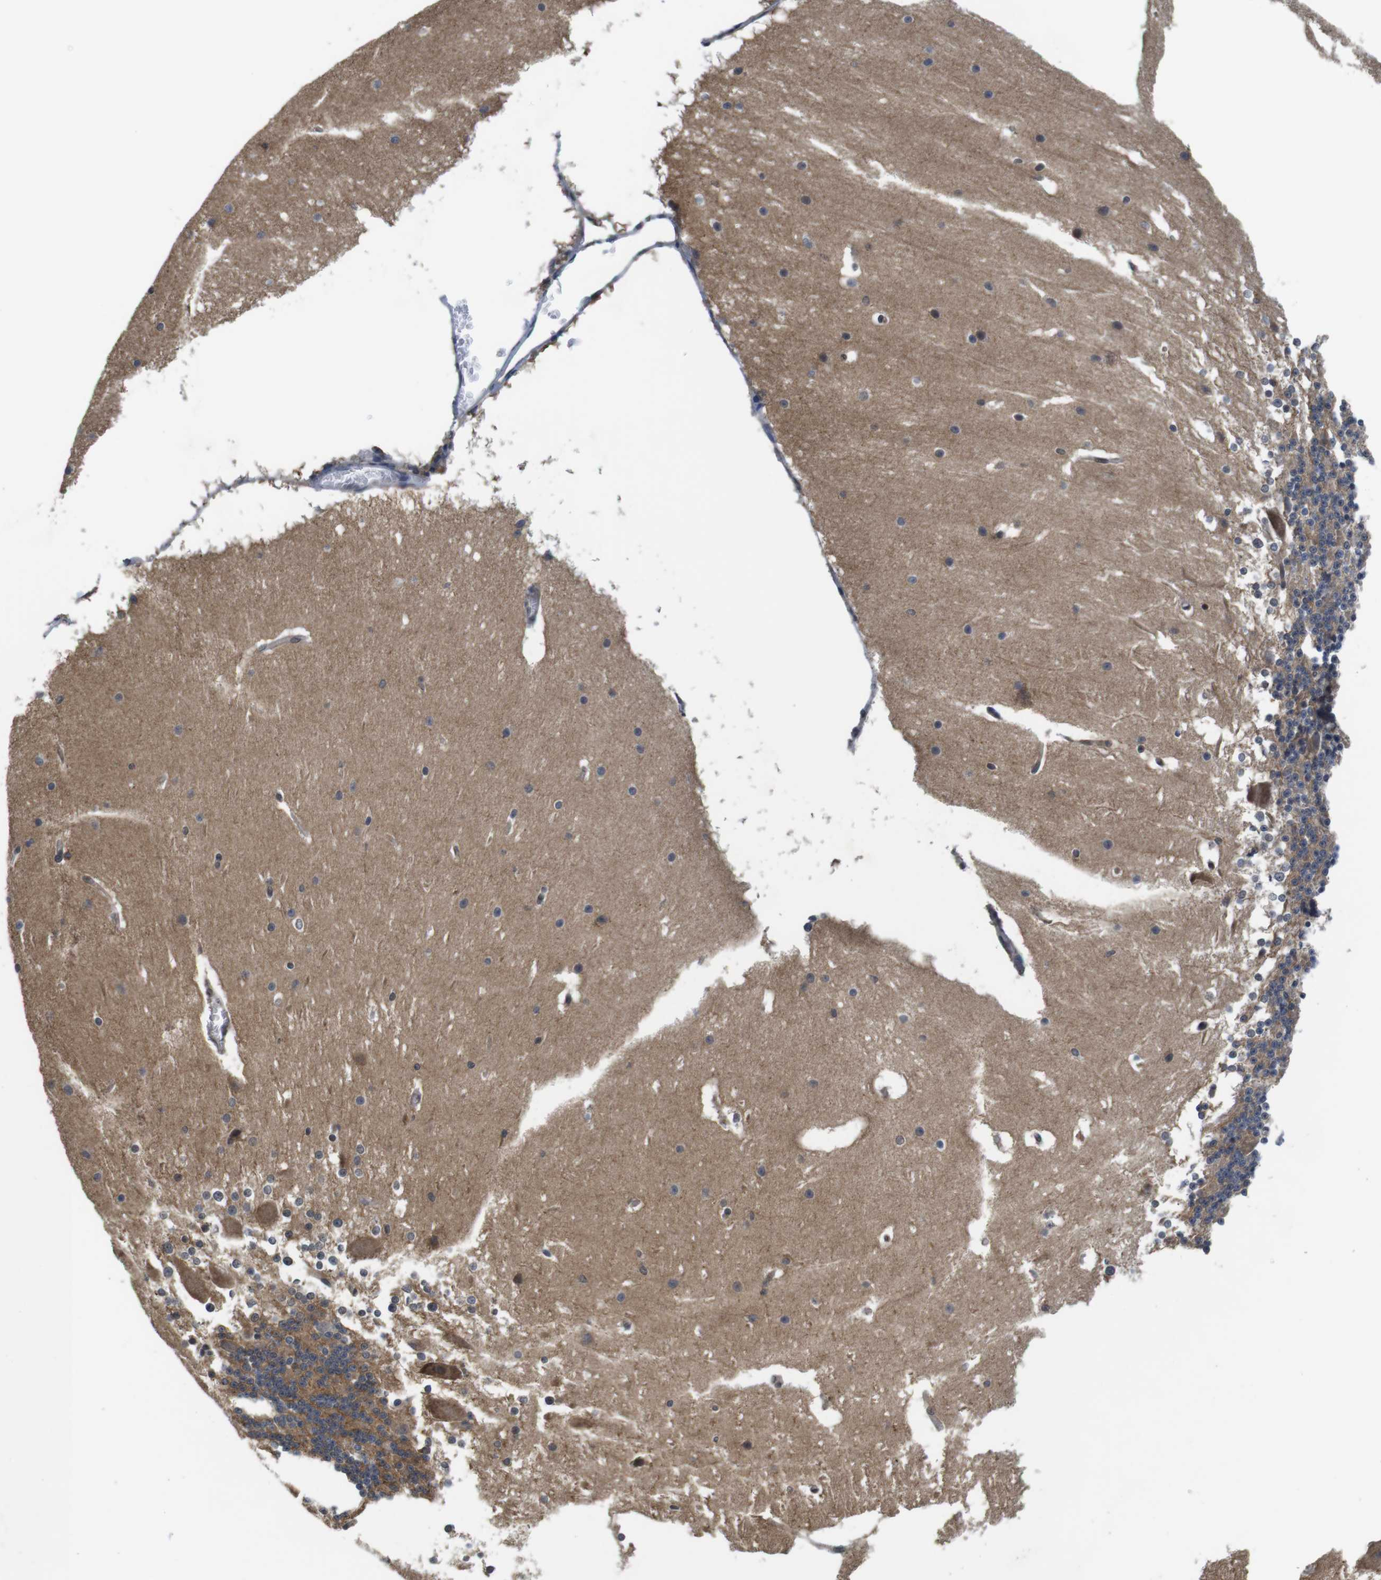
{"staining": {"intensity": "weak", "quantity": ">75%", "location": "cytoplasmic/membranous"}, "tissue": "cerebellum", "cell_type": "Cells in granular layer", "image_type": "normal", "snomed": [{"axis": "morphology", "description": "Normal tissue, NOS"}, {"axis": "topography", "description": "Cerebellum"}], "caption": "Weak cytoplasmic/membranous staining is present in approximately >75% of cells in granular layer in benign cerebellum.", "gene": "FADD", "patient": {"sex": "female", "age": 19}}